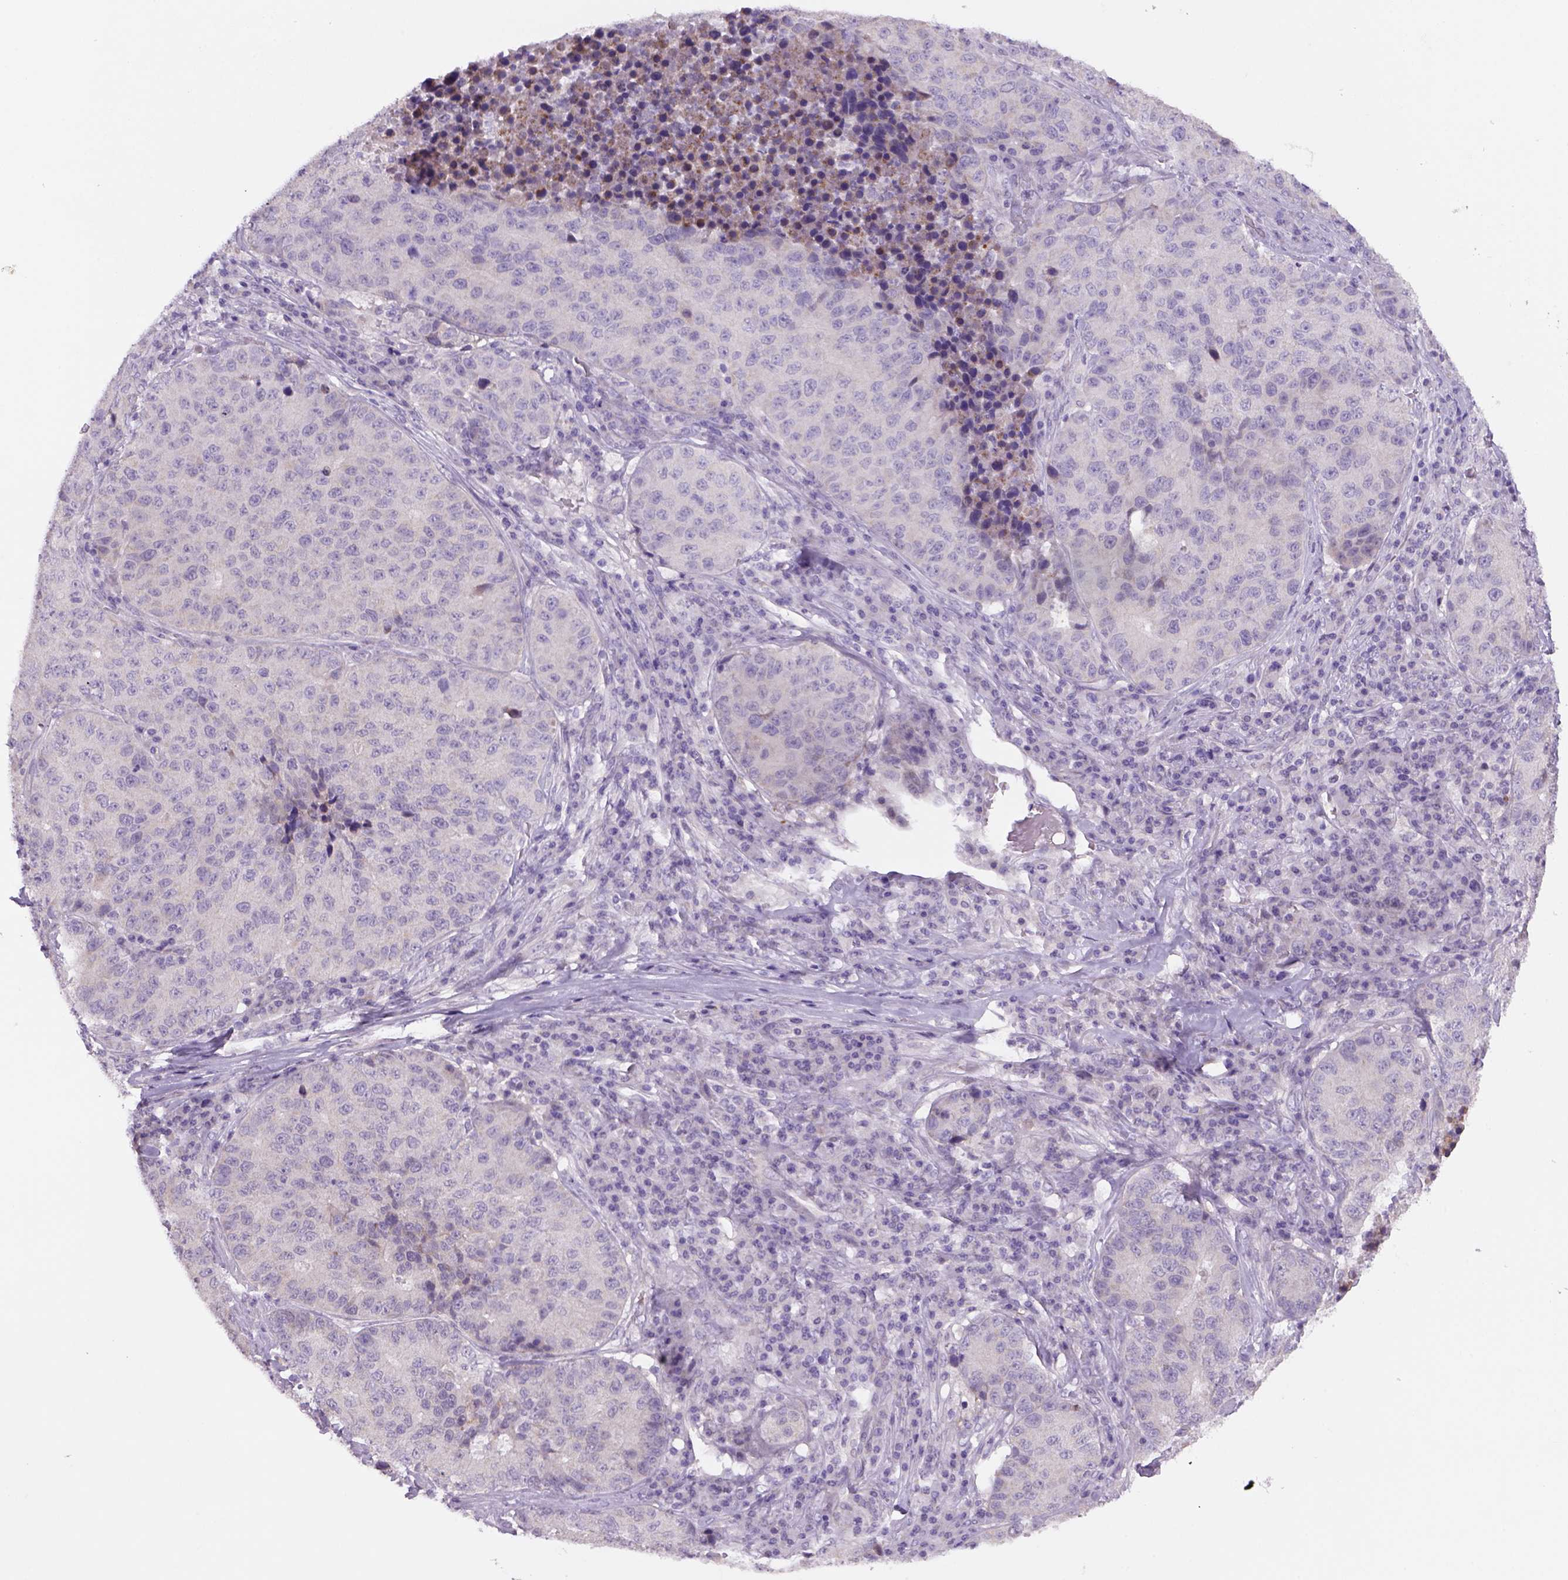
{"staining": {"intensity": "negative", "quantity": "none", "location": "none"}, "tissue": "stomach cancer", "cell_type": "Tumor cells", "image_type": "cancer", "snomed": [{"axis": "morphology", "description": "Adenocarcinoma, NOS"}, {"axis": "topography", "description": "Stomach"}], "caption": "Tumor cells are negative for protein expression in human adenocarcinoma (stomach).", "gene": "ADGRV1", "patient": {"sex": "male", "age": 71}}